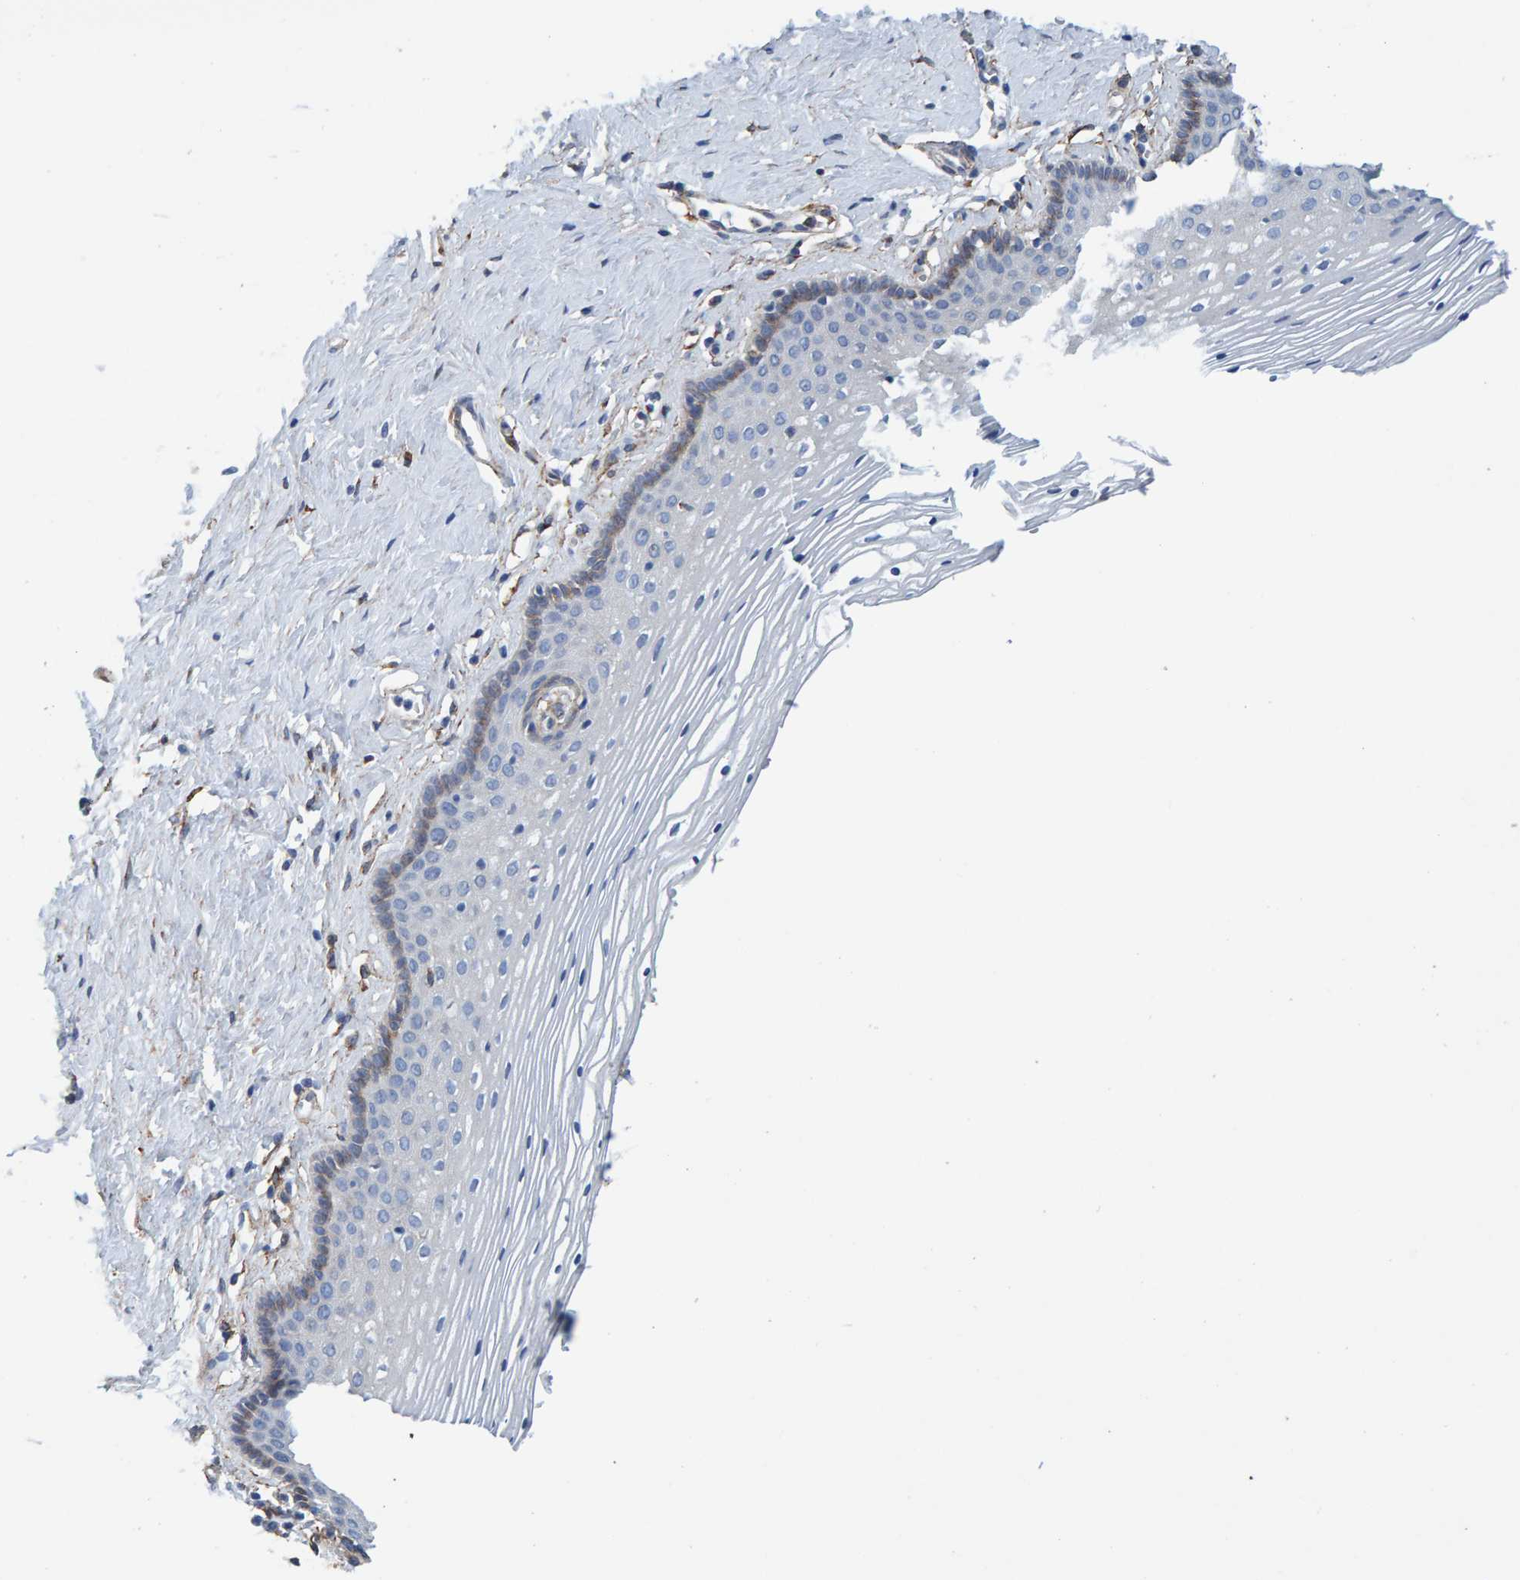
{"staining": {"intensity": "weak", "quantity": "<25%", "location": "cytoplasmic/membranous"}, "tissue": "vagina", "cell_type": "Squamous epithelial cells", "image_type": "normal", "snomed": [{"axis": "morphology", "description": "Normal tissue, NOS"}, {"axis": "topography", "description": "Vagina"}], "caption": "Squamous epithelial cells are negative for protein expression in normal human vagina. The staining is performed using DAB (3,3'-diaminobenzidine) brown chromogen with nuclei counter-stained in using hematoxylin.", "gene": "LRP1", "patient": {"sex": "female", "age": 32}}